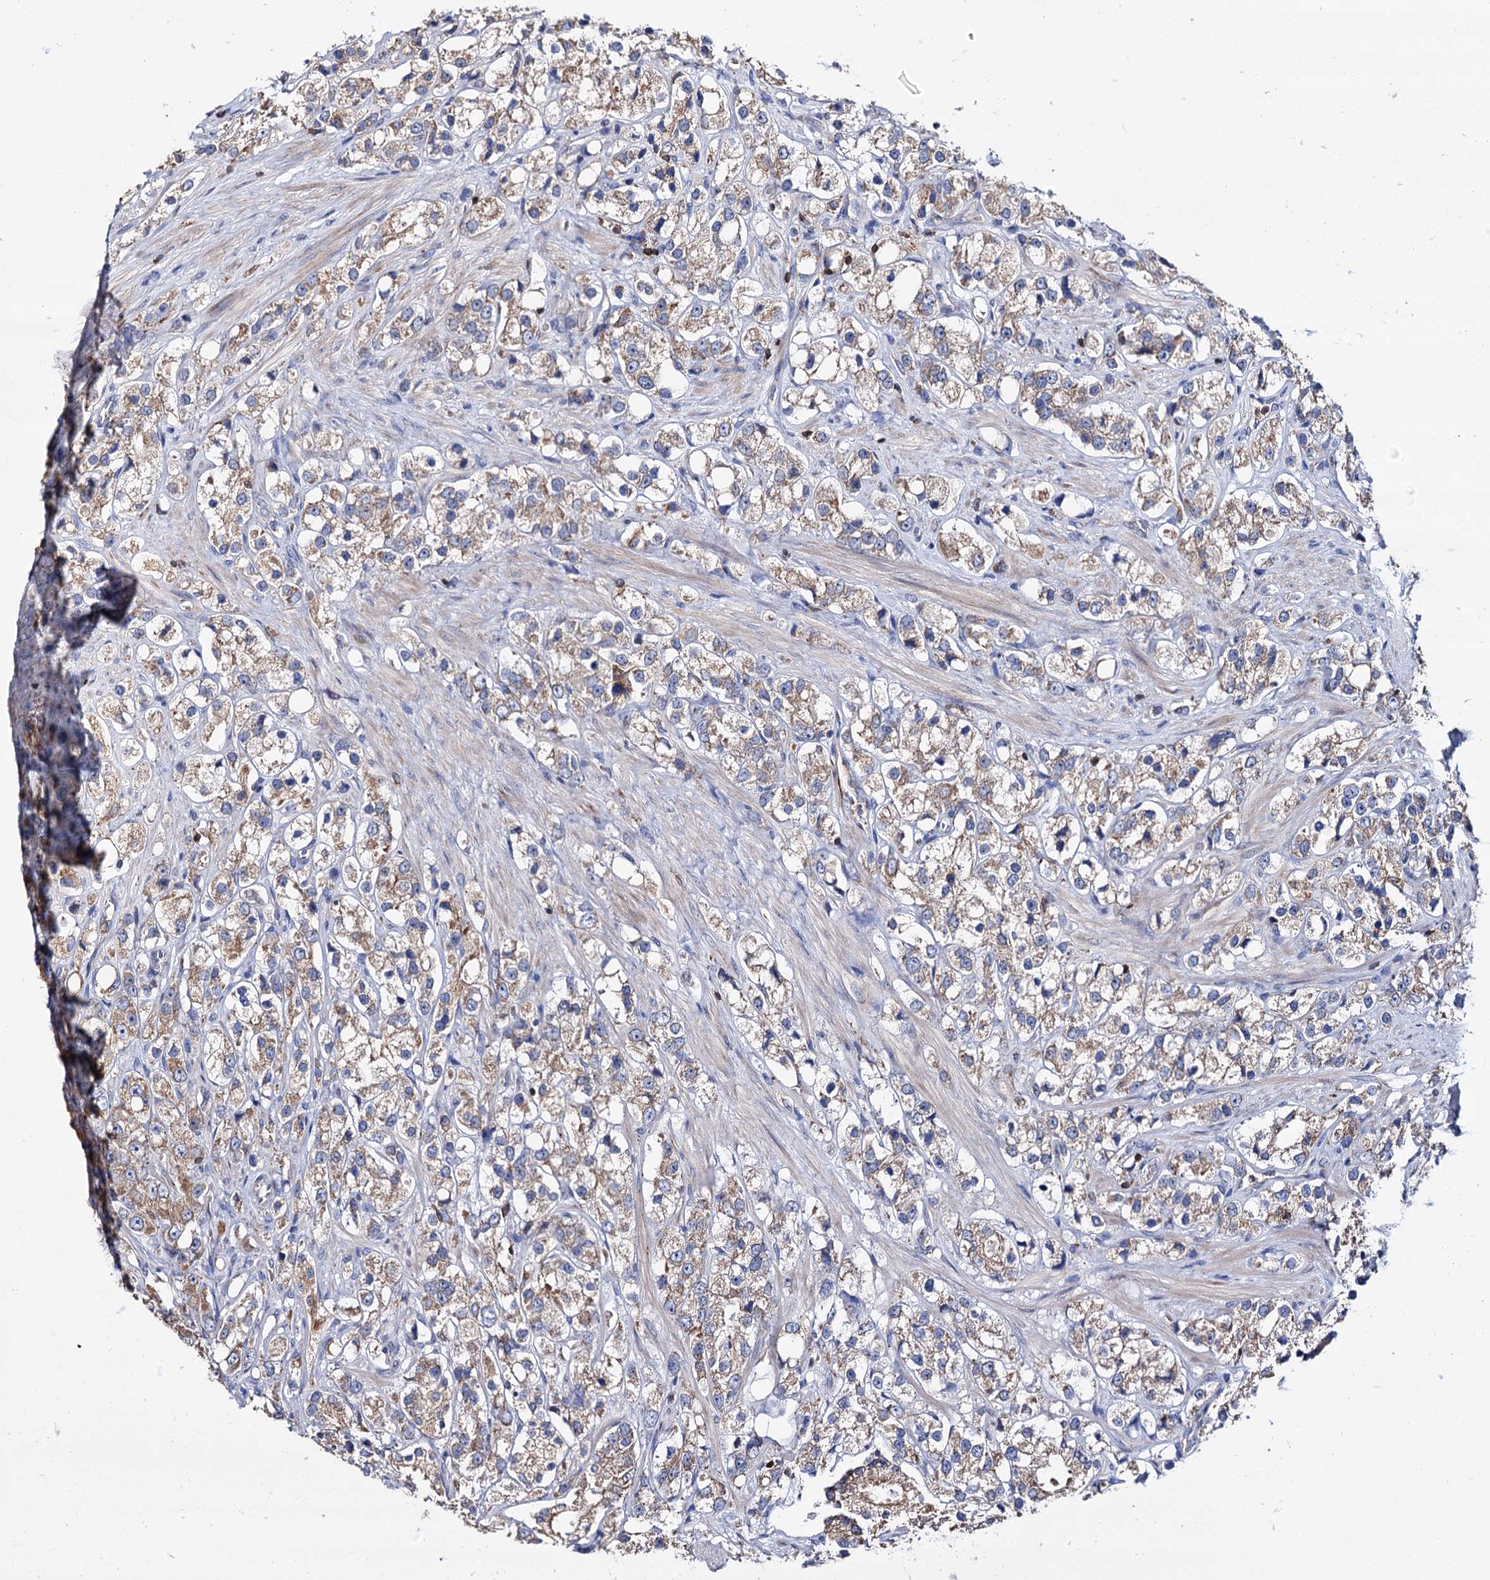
{"staining": {"intensity": "moderate", "quantity": ">75%", "location": "cytoplasmic/membranous"}, "tissue": "prostate cancer", "cell_type": "Tumor cells", "image_type": "cancer", "snomed": [{"axis": "morphology", "description": "Adenocarcinoma, NOS"}, {"axis": "topography", "description": "Prostate"}], "caption": "Human prostate cancer (adenocarcinoma) stained for a protein (brown) reveals moderate cytoplasmic/membranous positive positivity in about >75% of tumor cells.", "gene": "UBASH3B", "patient": {"sex": "male", "age": 79}}